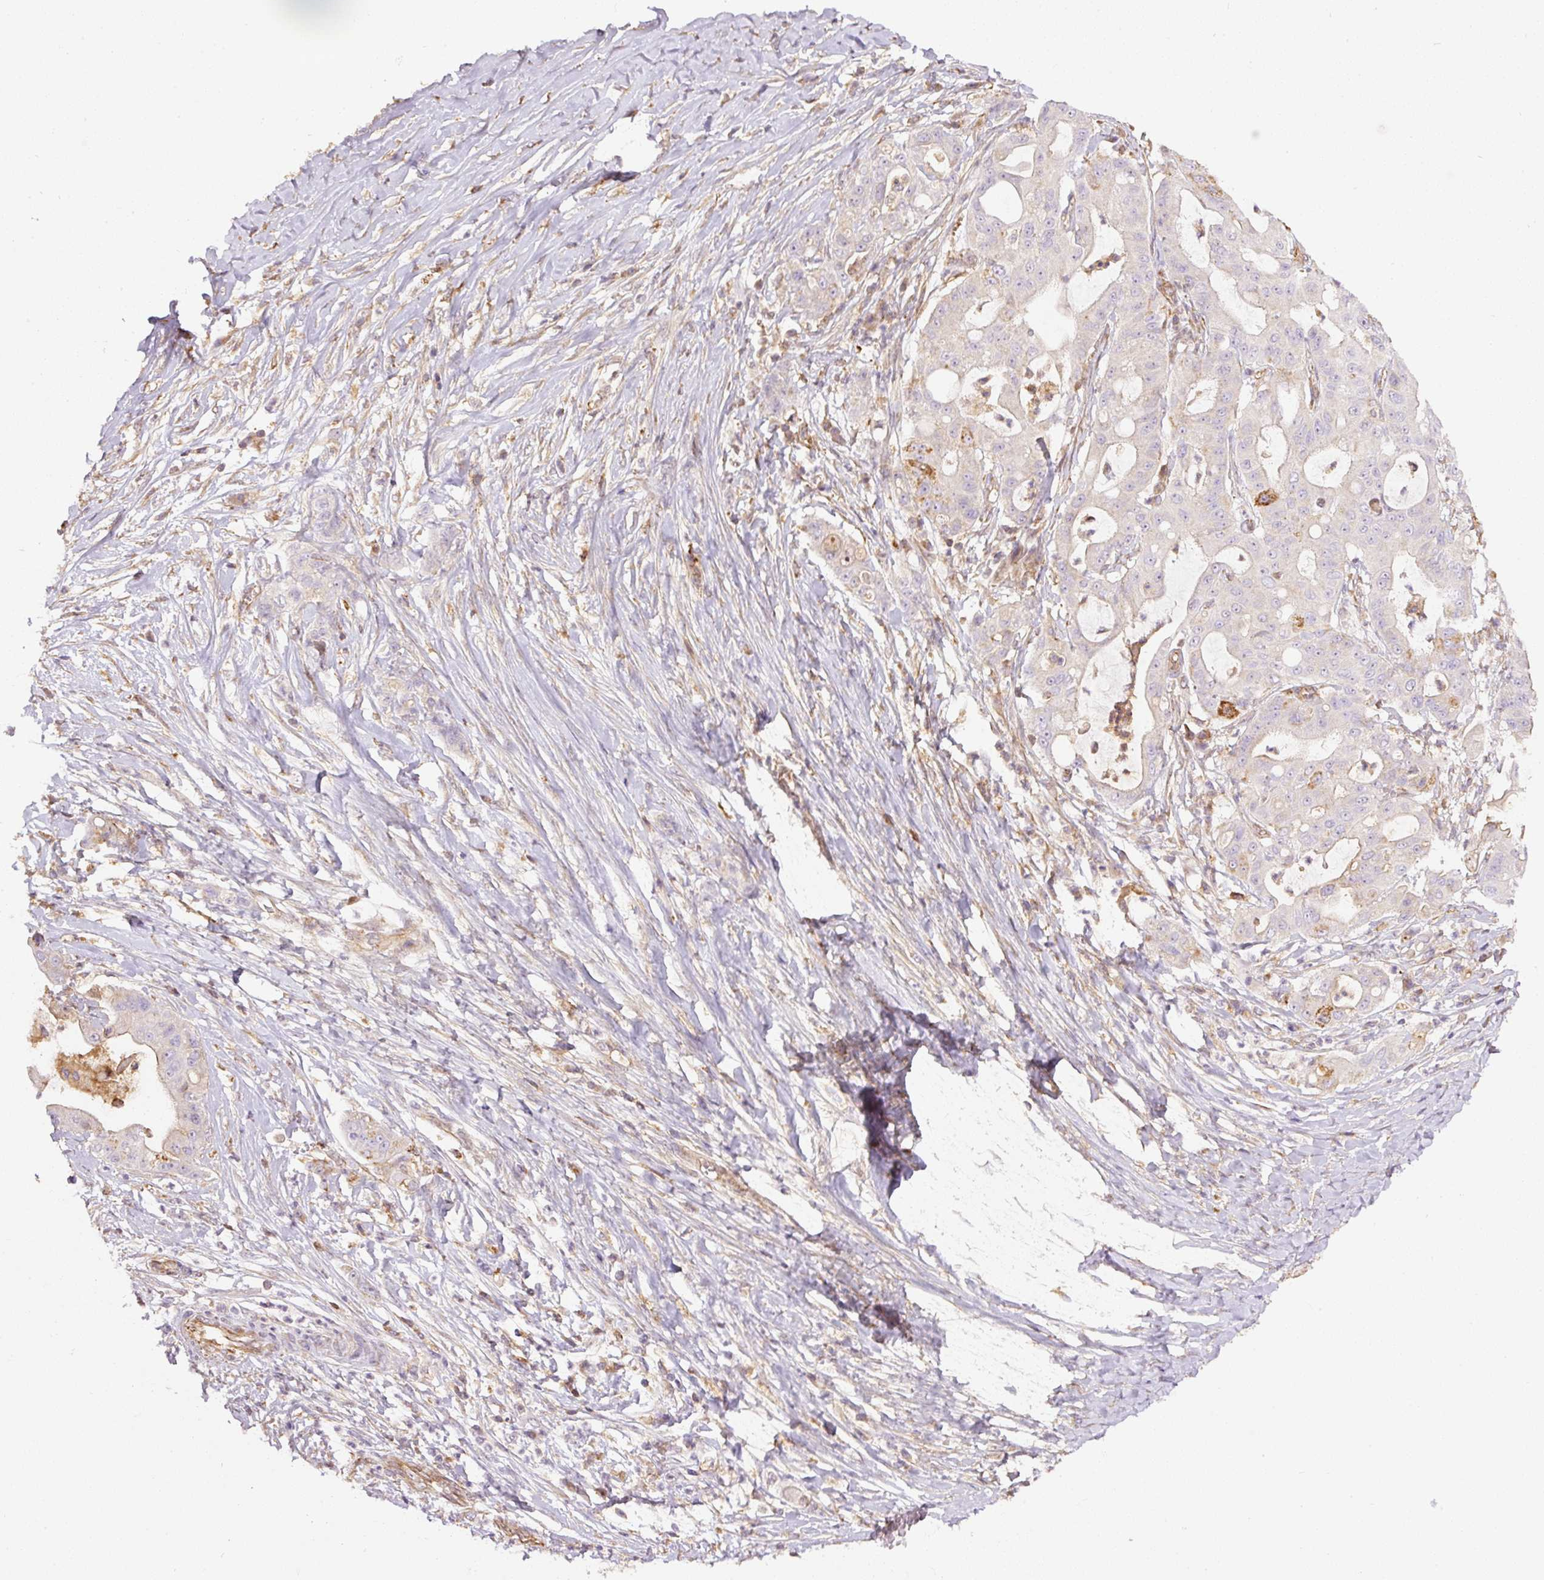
{"staining": {"intensity": "negative", "quantity": "none", "location": "none"}, "tissue": "ovarian cancer", "cell_type": "Tumor cells", "image_type": "cancer", "snomed": [{"axis": "morphology", "description": "Cystadenocarcinoma, mucinous, NOS"}, {"axis": "topography", "description": "Ovary"}], "caption": "Protein analysis of mucinous cystadenocarcinoma (ovarian) displays no significant expression in tumor cells.", "gene": "PCK2", "patient": {"sex": "female", "age": 70}}